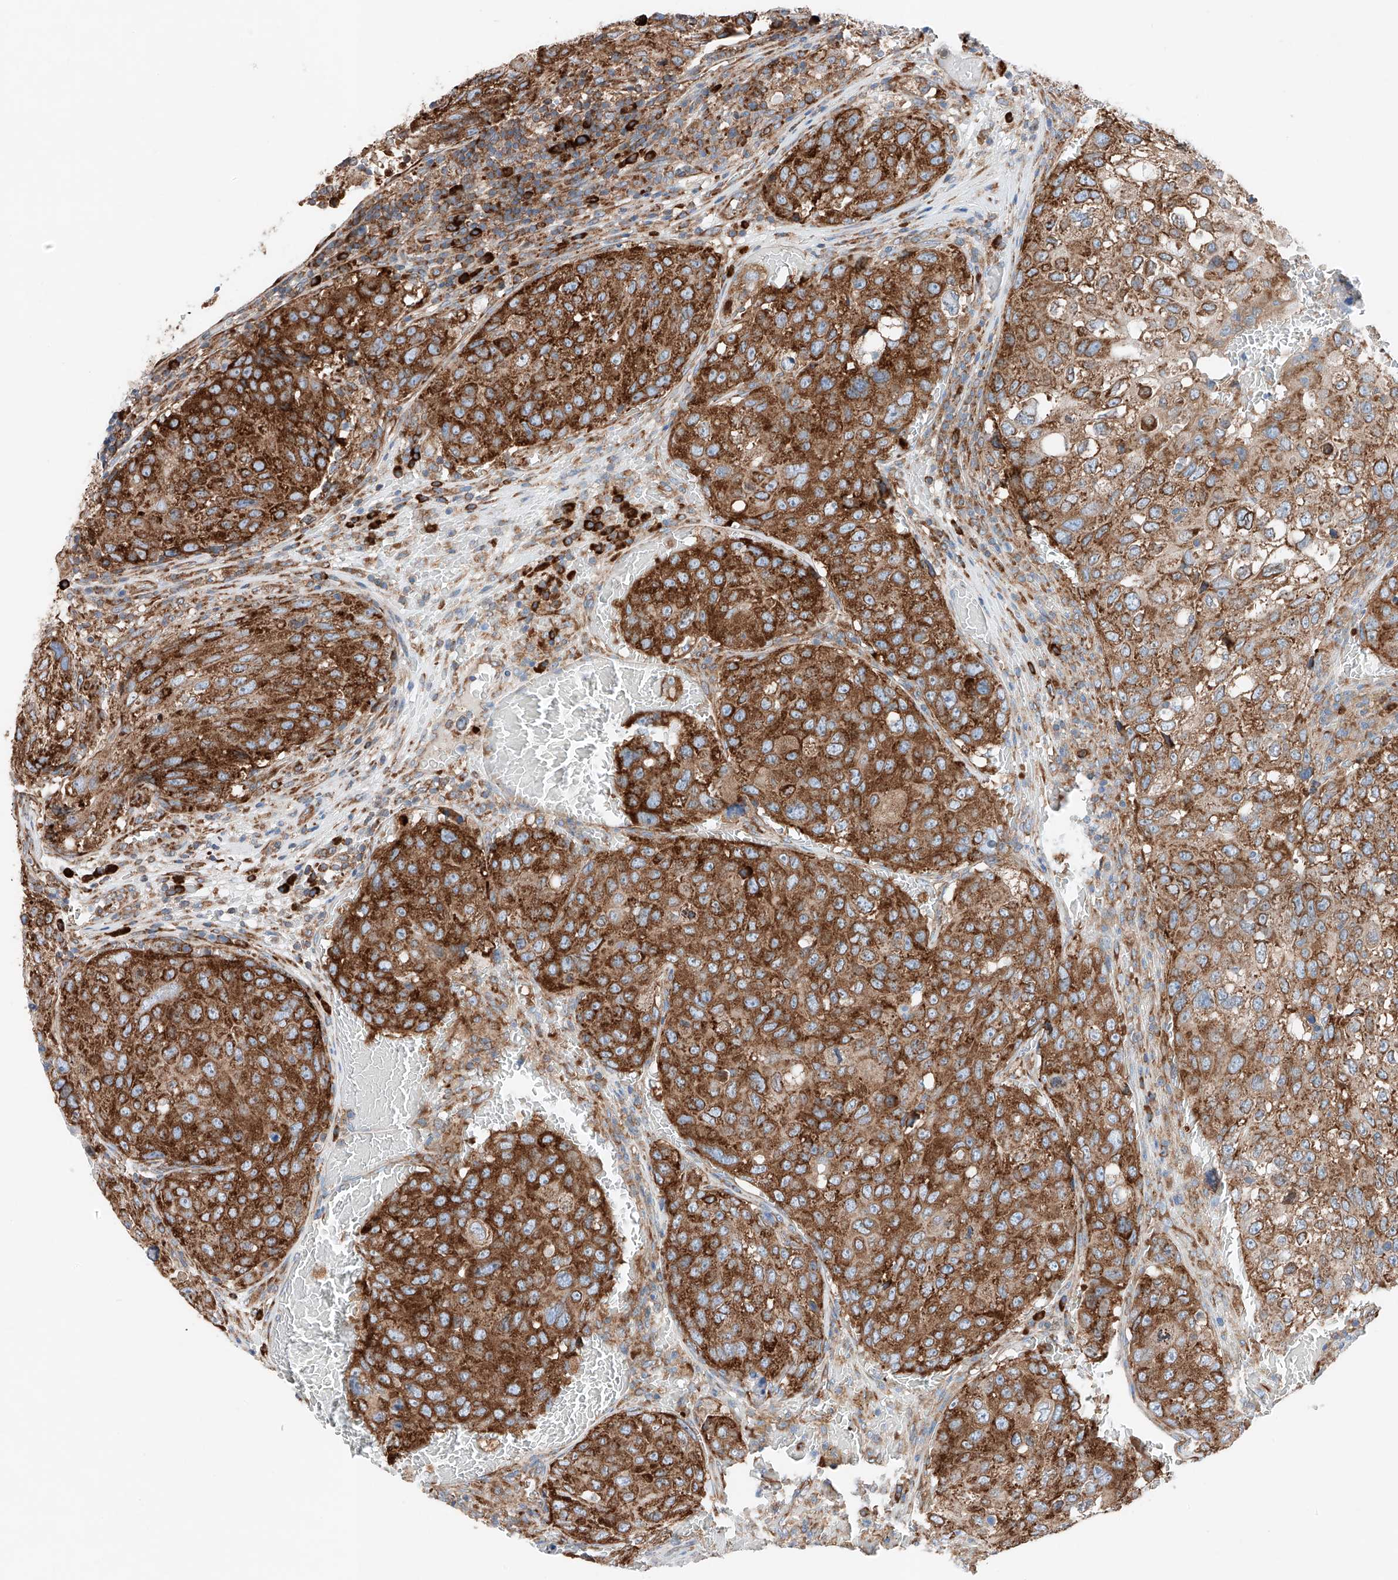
{"staining": {"intensity": "strong", "quantity": ">75%", "location": "cytoplasmic/membranous"}, "tissue": "urothelial cancer", "cell_type": "Tumor cells", "image_type": "cancer", "snomed": [{"axis": "morphology", "description": "Urothelial carcinoma, High grade"}, {"axis": "topography", "description": "Lymph node"}, {"axis": "topography", "description": "Urinary bladder"}], "caption": "Immunohistochemistry (IHC) photomicrograph of neoplastic tissue: human urothelial carcinoma (high-grade) stained using immunohistochemistry reveals high levels of strong protein expression localized specifically in the cytoplasmic/membranous of tumor cells, appearing as a cytoplasmic/membranous brown color.", "gene": "CRELD1", "patient": {"sex": "male", "age": 51}}